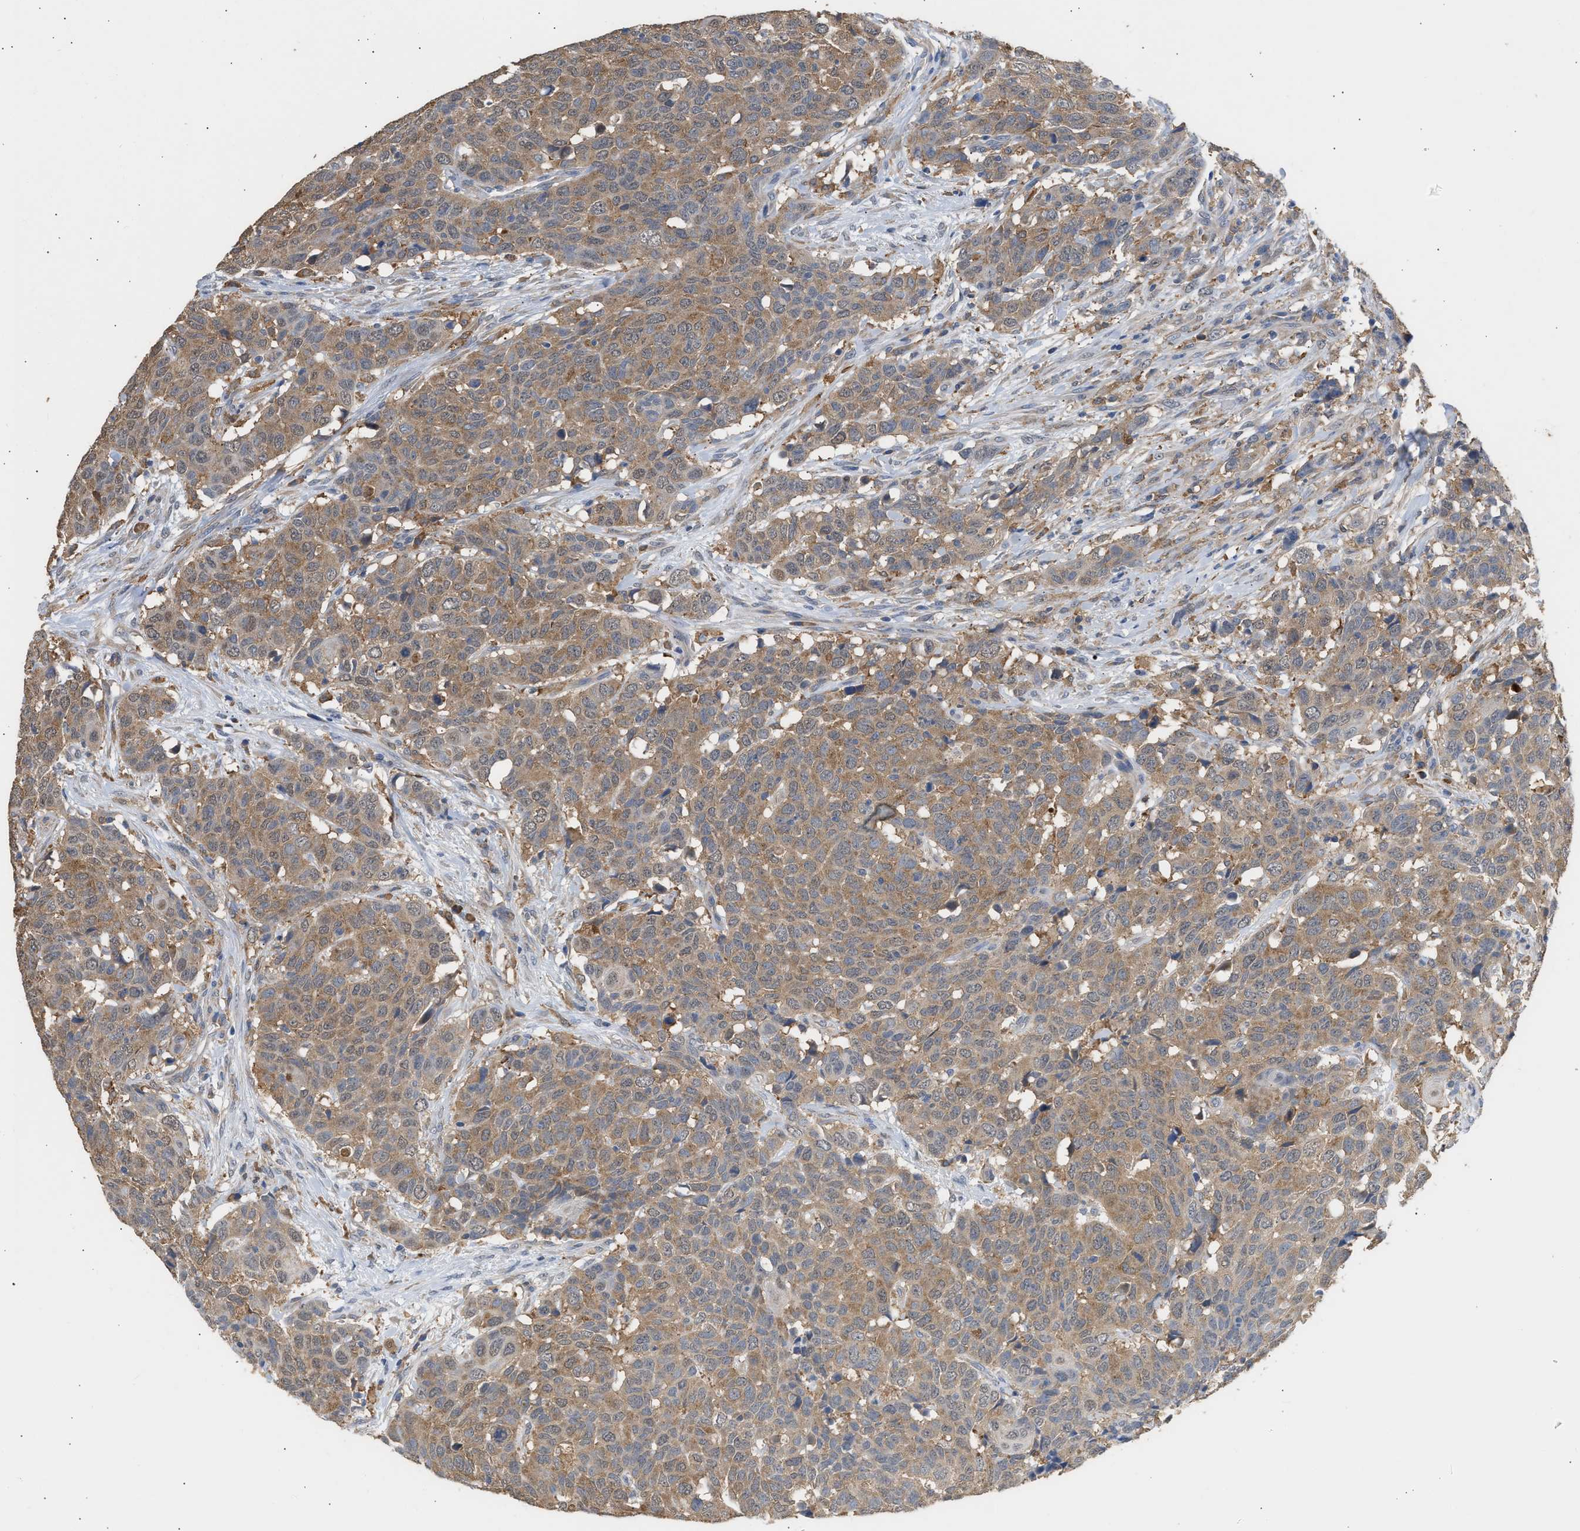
{"staining": {"intensity": "moderate", "quantity": ">75%", "location": "cytoplasmic/membranous"}, "tissue": "head and neck cancer", "cell_type": "Tumor cells", "image_type": "cancer", "snomed": [{"axis": "morphology", "description": "Squamous cell carcinoma, NOS"}, {"axis": "topography", "description": "Head-Neck"}], "caption": "Head and neck squamous cell carcinoma stained for a protein (brown) reveals moderate cytoplasmic/membranous positive expression in about >75% of tumor cells.", "gene": "GCN1", "patient": {"sex": "male", "age": 66}}